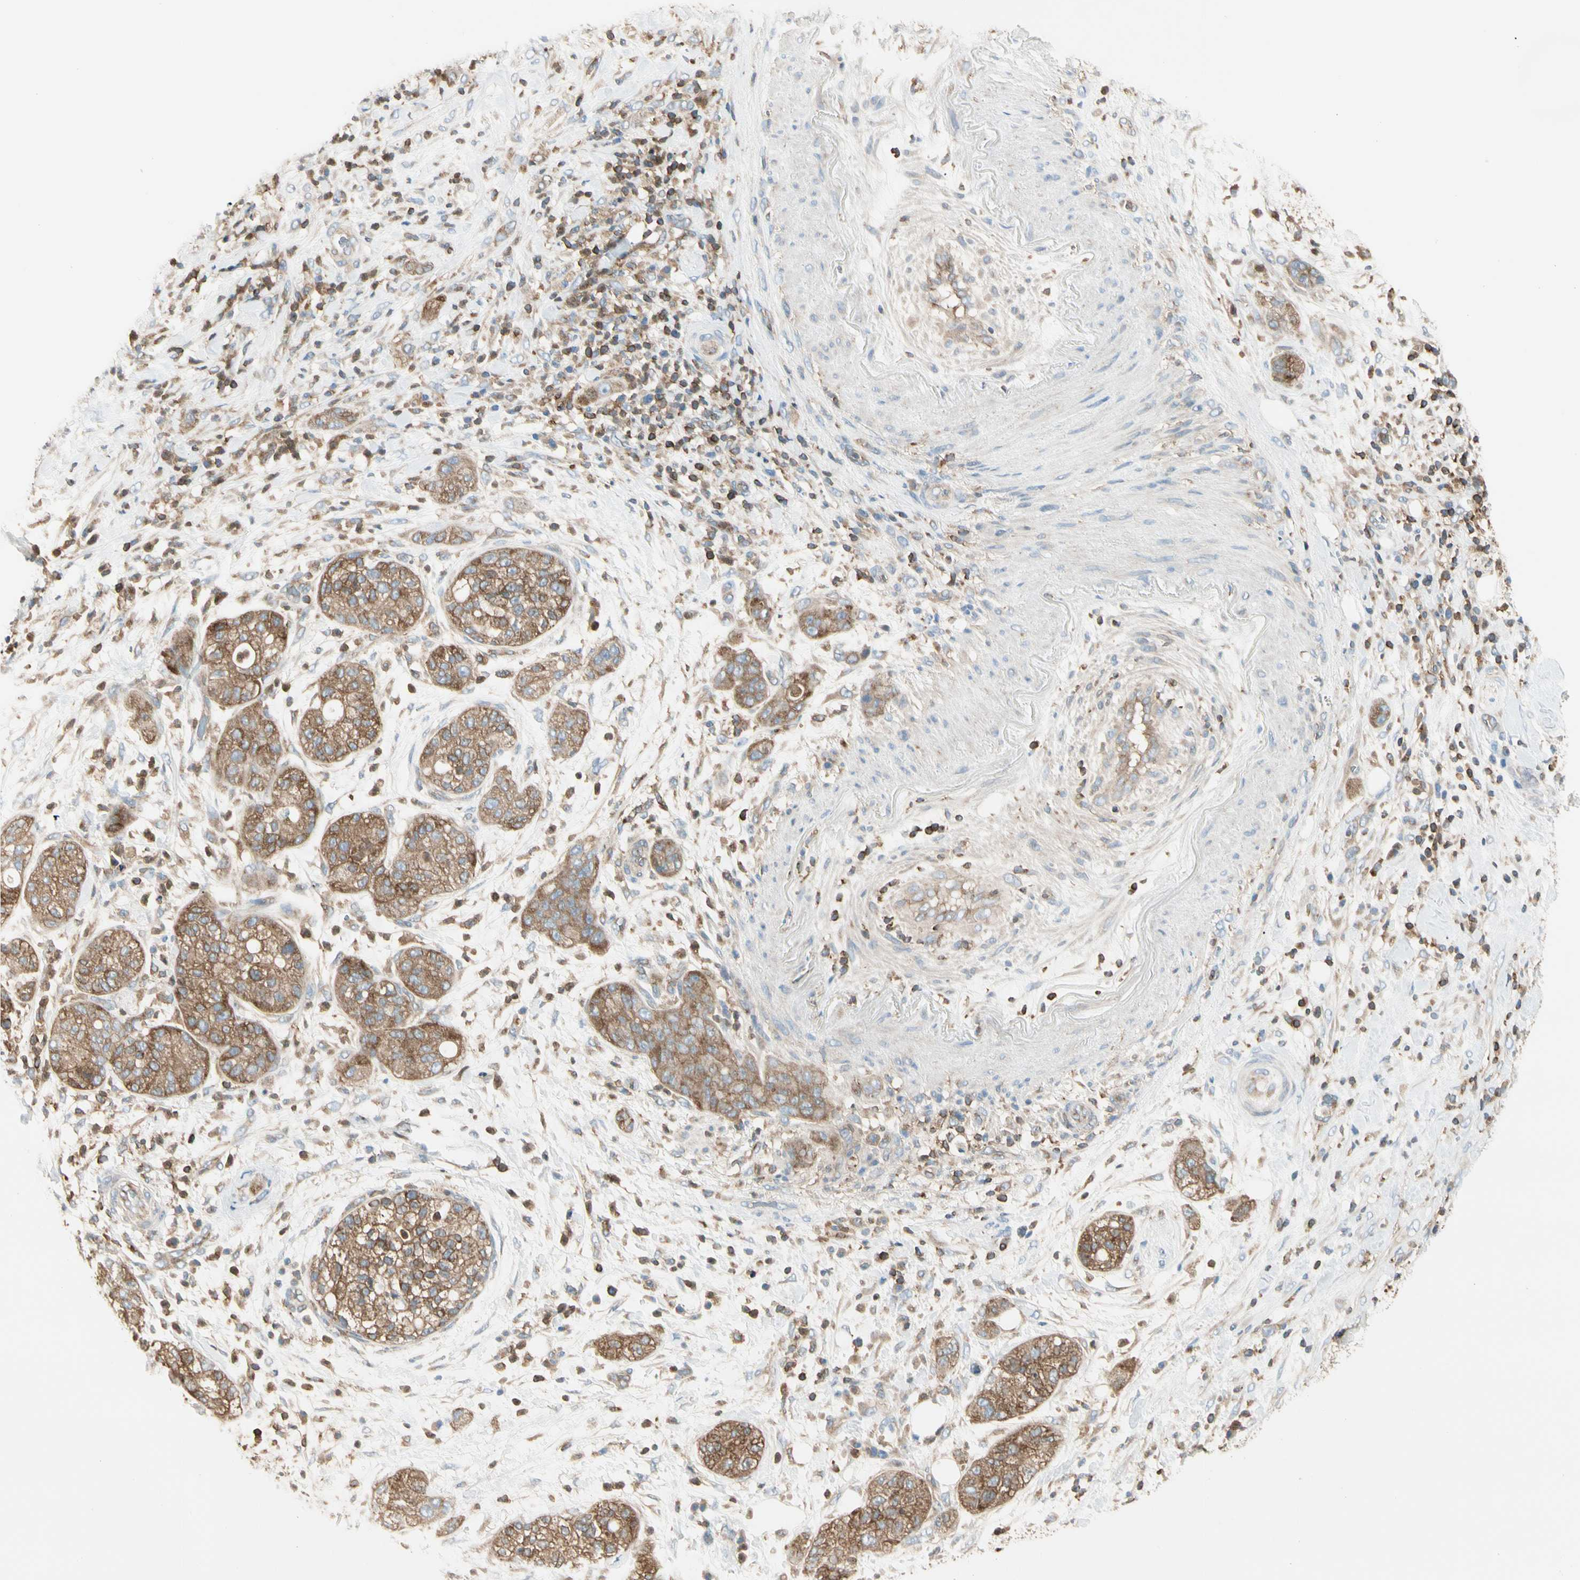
{"staining": {"intensity": "moderate", "quantity": ">75%", "location": "cytoplasmic/membranous"}, "tissue": "pancreatic cancer", "cell_type": "Tumor cells", "image_type": "cancer", "snomed": [{"axis": "morphology", "description": "Adenocarcinoma, NOS"}, {"axis": "topography", "description": "Pancreas"}], "caption": "This micrograph displays immunohistochemistry staining of adenocarcinoma (pancreatic), with medium moderate cytoplasmic/membranous expression in approximately >75% of tumor cells.", "gene": "CAPZA2", "patient": {"sex": "female", "age": 78}}